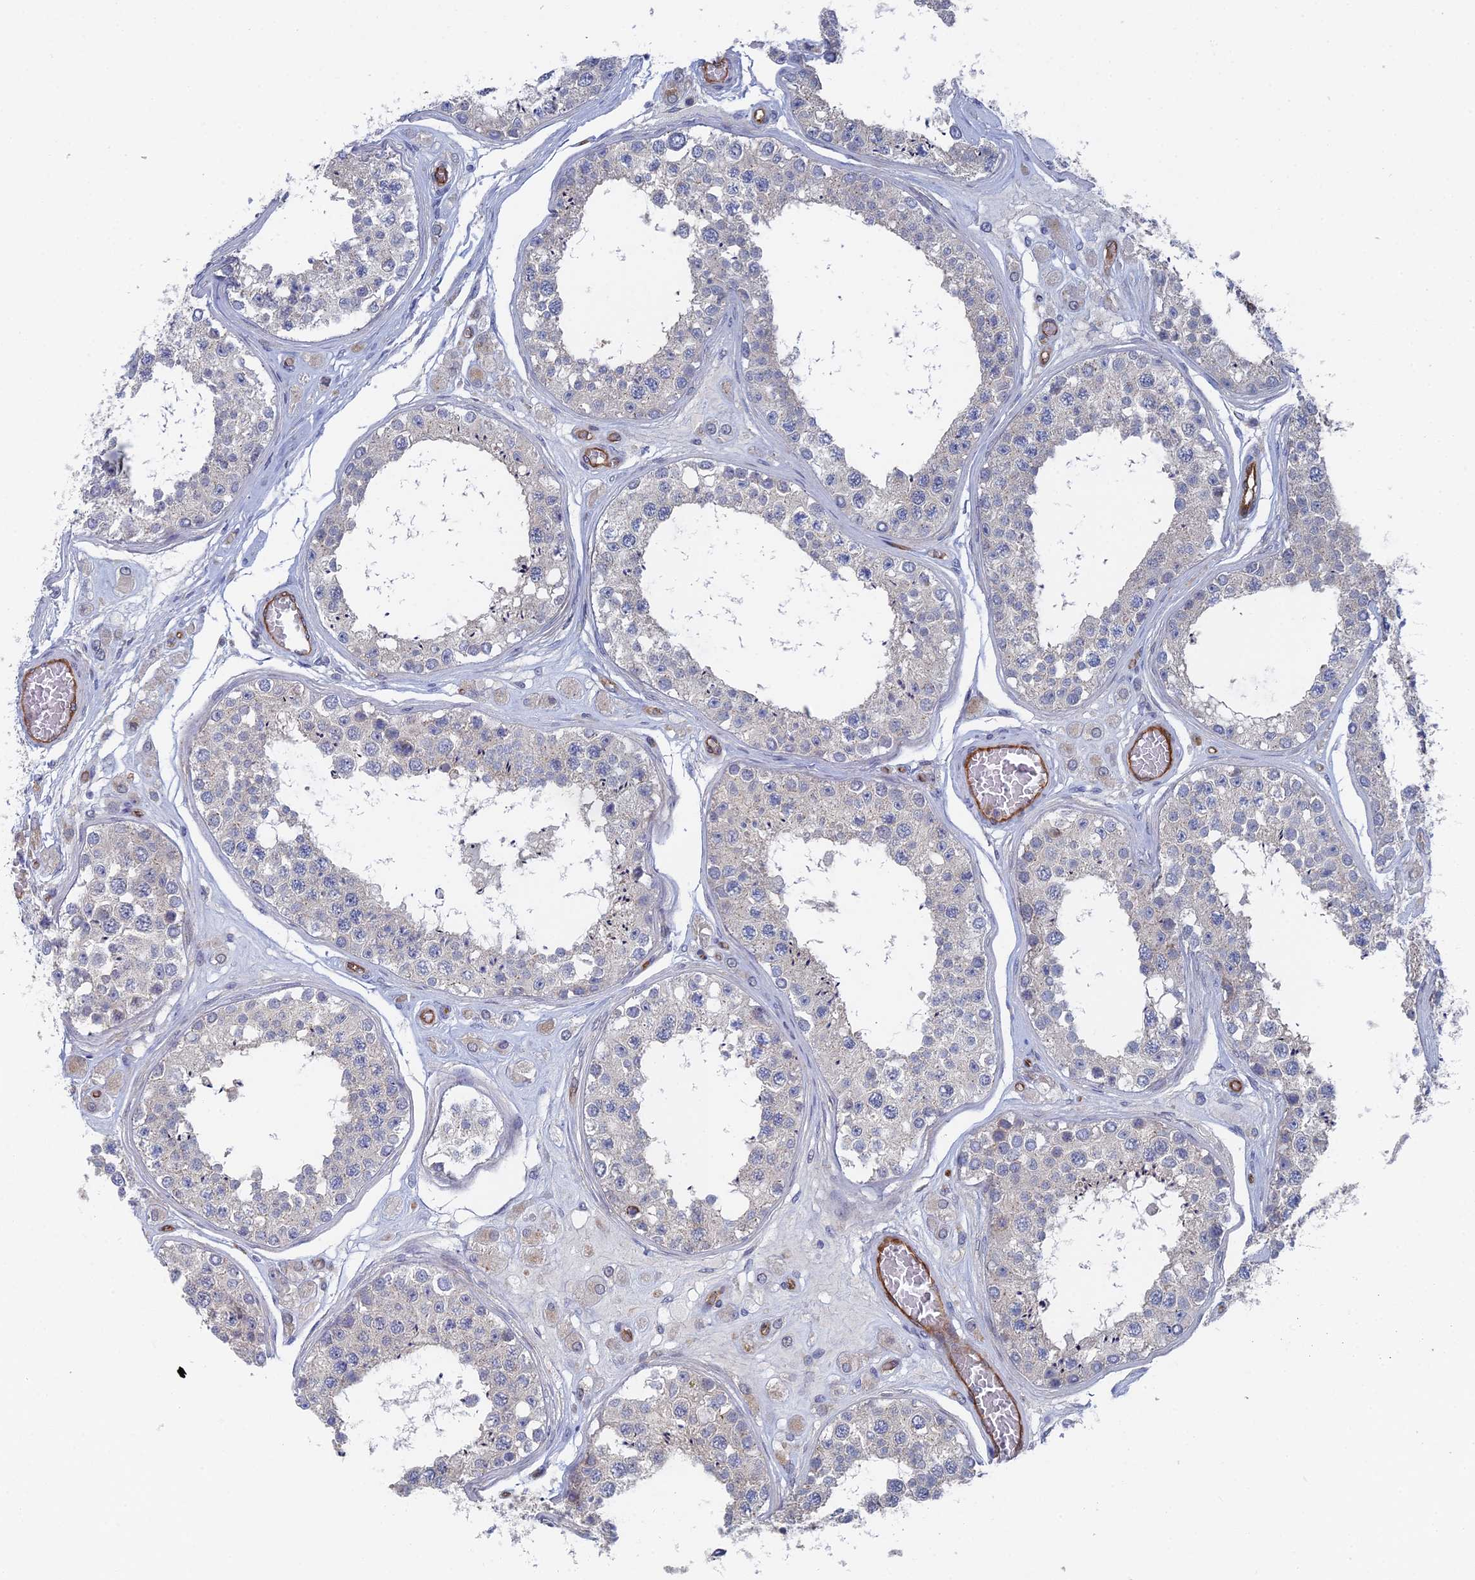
{"staining": {"intensity": "weak", "quantity": "<25%", "location": "cytoplasmic/membranous"}, "tissue": "testis", "cell_type": "Cells in seminiferous ducts", "image_type": "normal", "snomed": [{"axis": "morphology", "description": "Normal tissue, NOS"}, {"axis": "topography", "description": "Testis"}], "caption": "A histopathology image of testis stained for a protein reveals no brown staining in cells in seminiferous ducts. (DAB (3,3'-diaminobenzidine) immunohistochemistry, high magnification).", "gene": "ARAP3", "patient": {"sex": "male", "age": 25}}